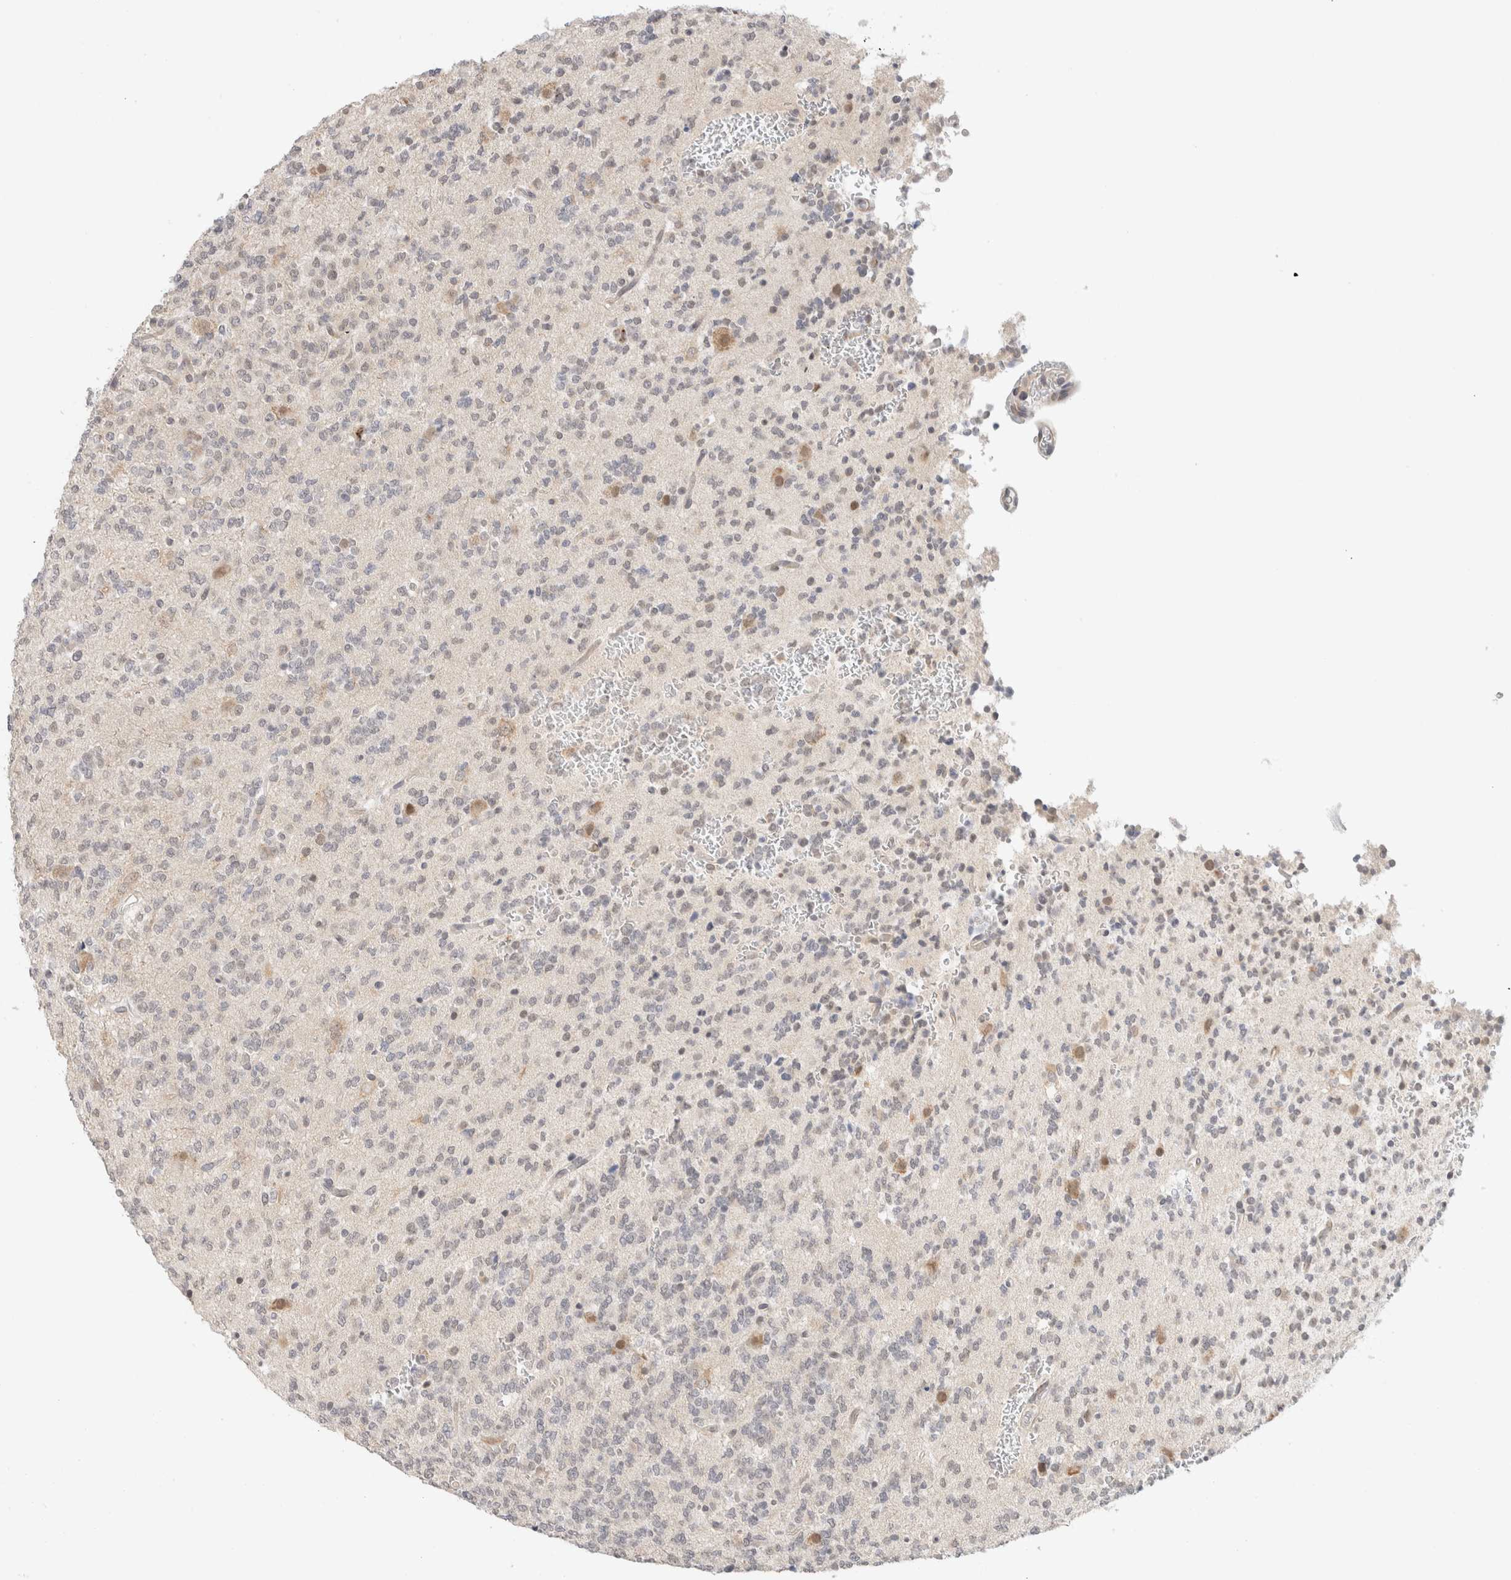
{"staining": {"intensity": "negative", "quantity": "none", "location": "none"}, "tissue": "glioma", "cell_type": "Tumor cells", "image_type": "cancer", "snomed": [{"axis": "morphology", "description": "Glioma, malignant, Low grade"}, {"axis": "topography", "description": "Brain"}], "caption": "This image is of low-grade glioma (malignant) stained with immunohistochemistry to label a protein in brown with the nuclei are counter-stained blue. There is no positivity in tumor cells. (DAB (3,3'-diaminobenzidine) immunohistochemistry (IHC) visualized using brightfield microscopy, high magnification).", "gene": "HDLBP", "patient": {"sex": "male", "age": 38}}